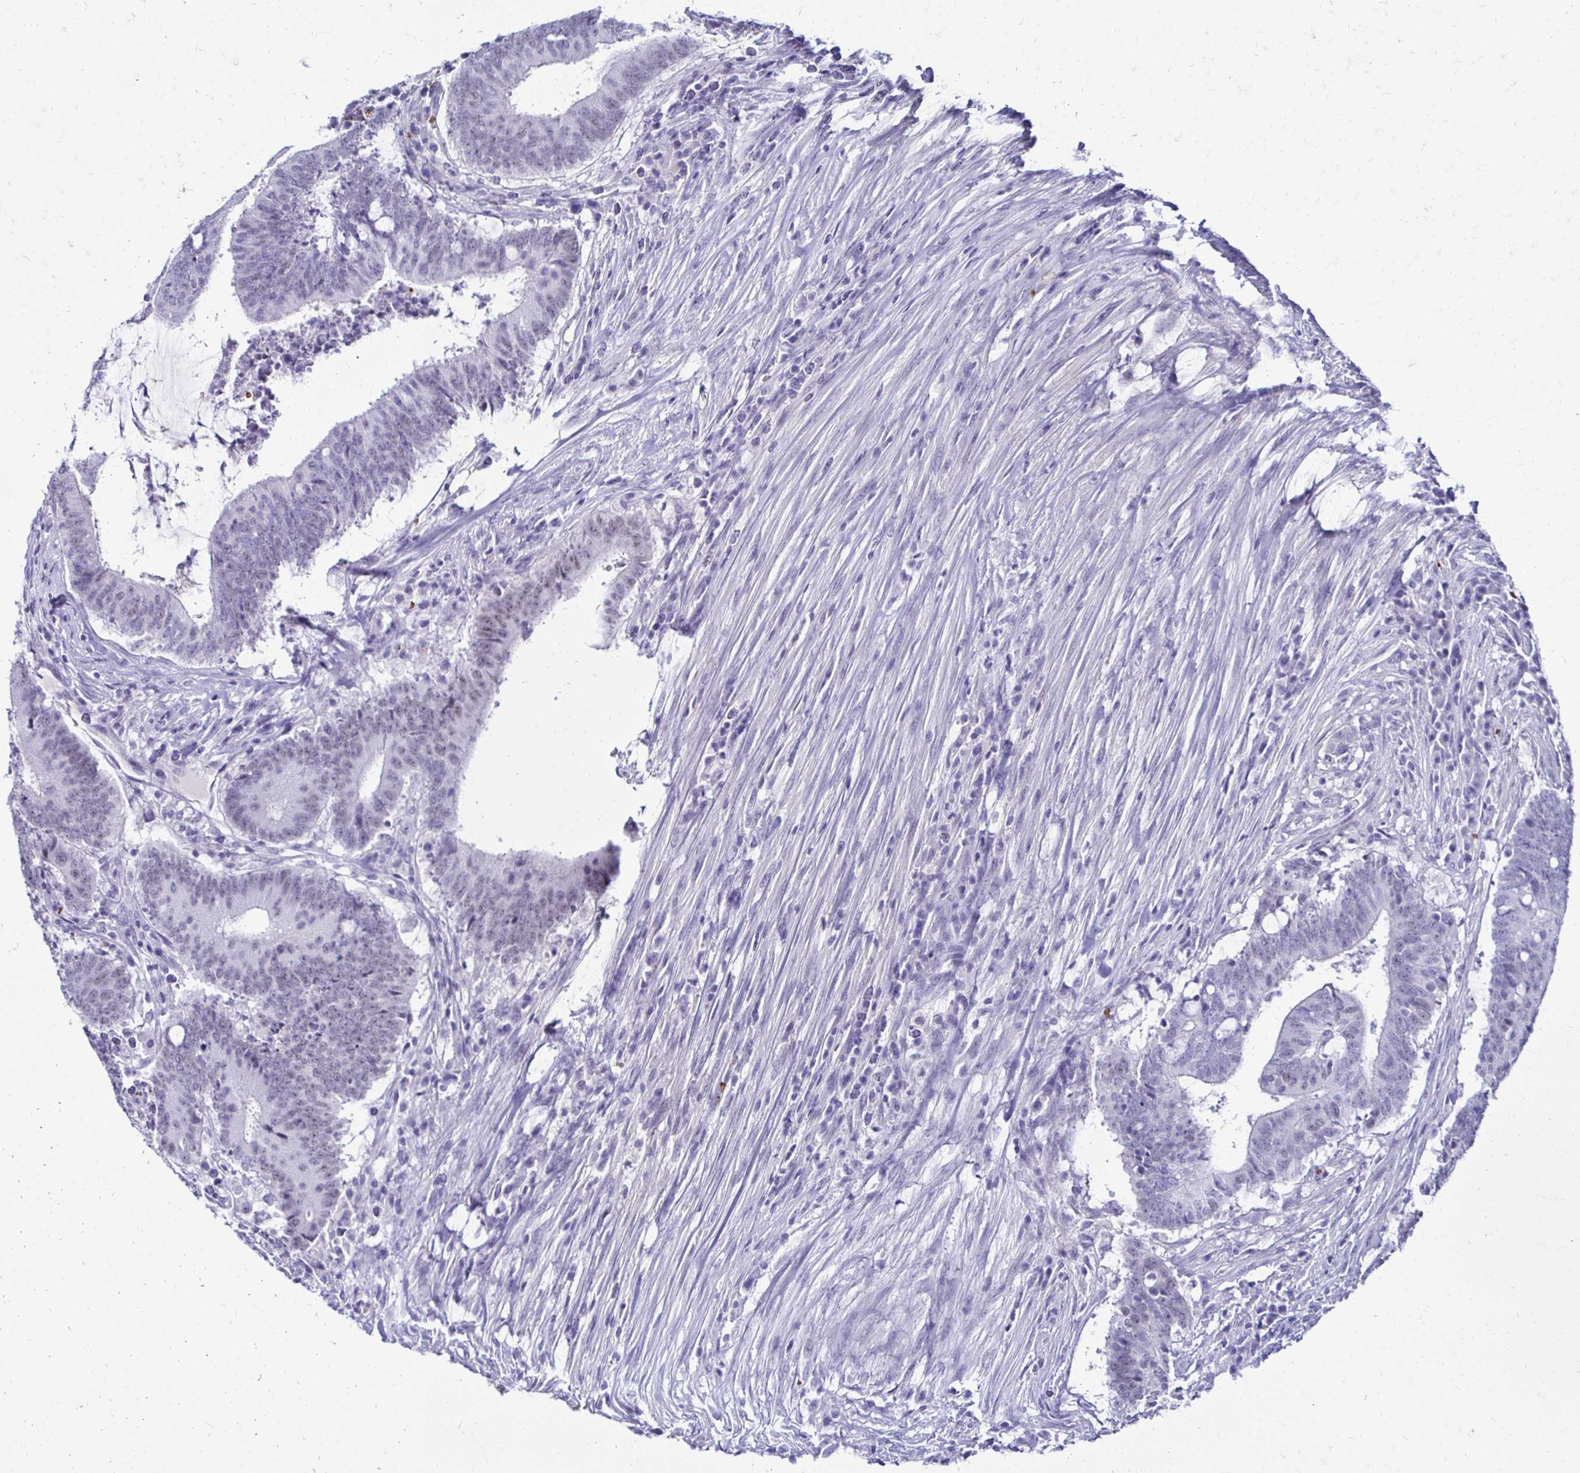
{"staining": {"intensity": "negative", "quantity": "none", "location": "none"}, "tissue": "colorectal cancer", "cell_type": "Tumor cells", "image_type": "cancer", "snomed": [{"axis": "morphology", "description": "Adenocarcinoma, NOS"}, {"axis": "topography", "description": "Colon"}], "caption": "This micrograph is of colorectal cancer (adenocarcinoma) stained with immunohistochemistry (IHC) to label a protein in brown with the nuclei are counter-stained blue. There is no positivity in tumor cells.", "gene": "RHBDL3", "patient": {"sex": "female", "age": 43}}